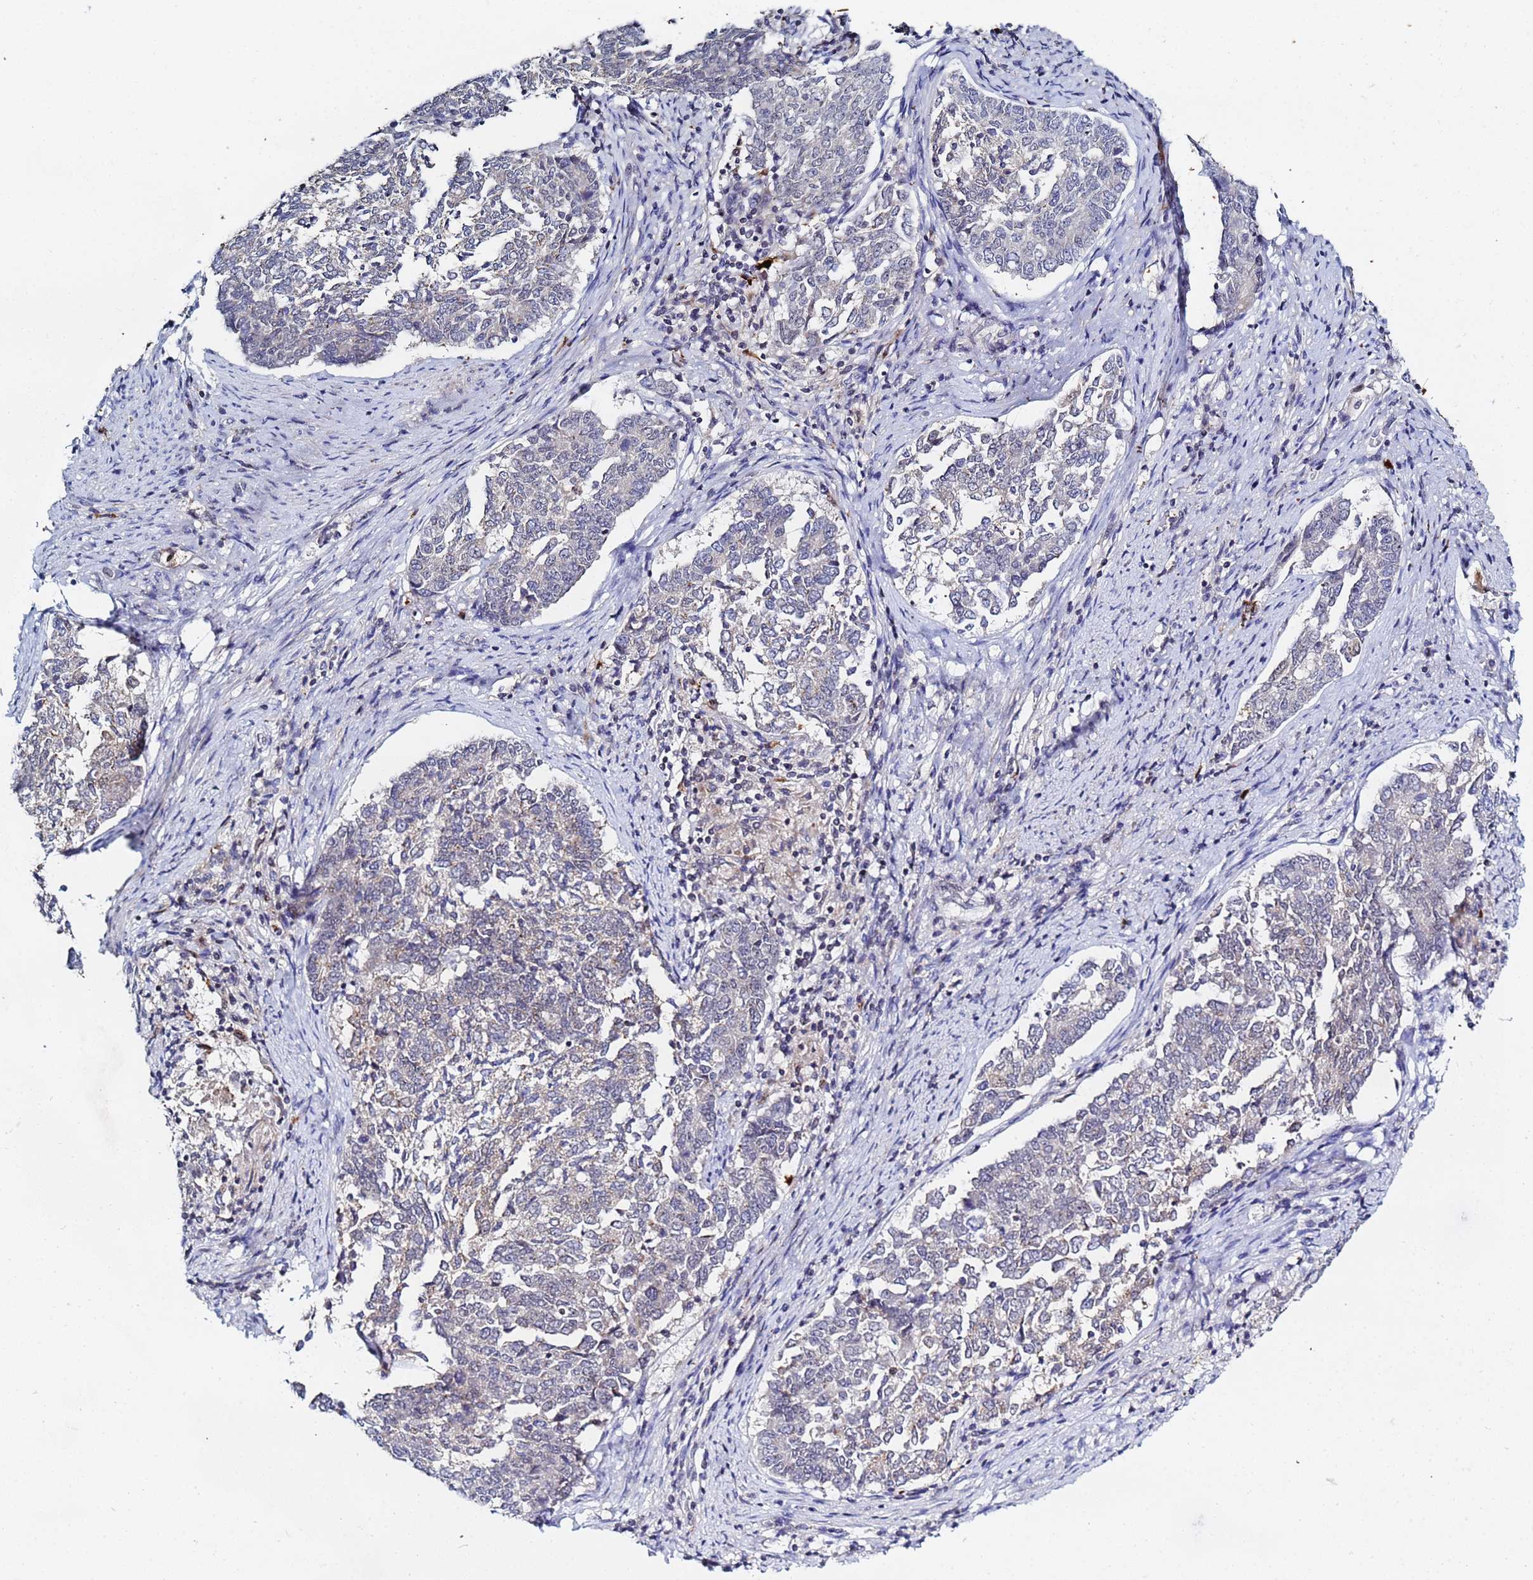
{"staining": {"intensity": "negative", "quantity": "none", "location": "none"}, "tissue": "endometrial cancer", "cell_type": "Tumor cells", "image_type": "cancer", "snomed": [{"axis": "morphology", "description": "Adenocarcinoma, NOS"}, {"axis": "topography", "description": "Endometrium"}], "caption": "A micrograph of human endometrial adenocarcinoma is negative for staining in tumor cells.", "gene": "MTCL1", "patient": {"sex": "female", "age": 80}}